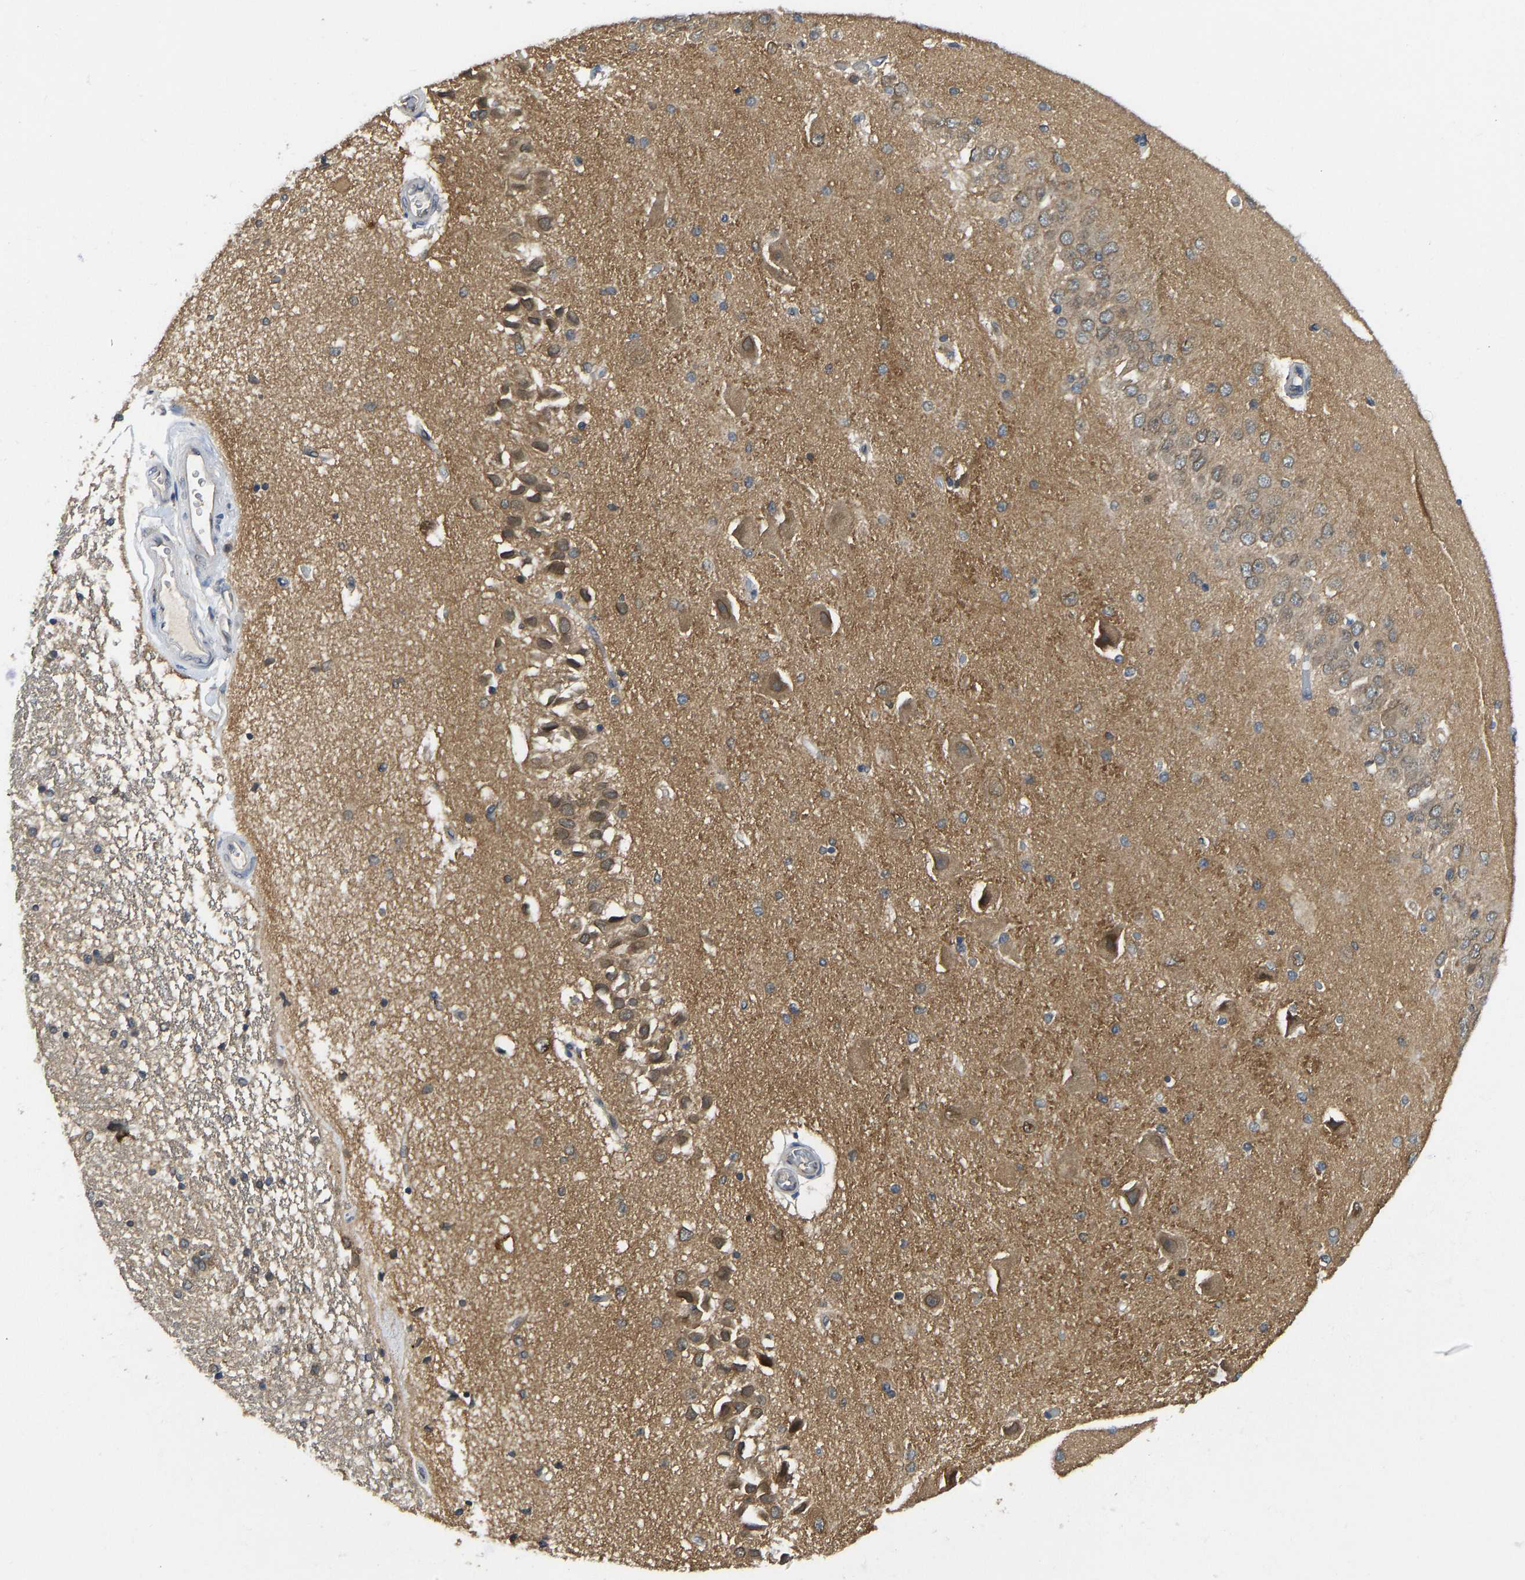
{"staining": {"intensity": "moderate", "quantity": "<25%", "location": "cytoplasmic/membranous"}, "tissue": "hippocampus", "cell_type": "Glial cells", "image_type": "normal", "snomed": [{"axis": "morphology", "description": "Normal tissue, NOS"}, {"axis": "topography", "description": "Hippocampus"}], "caption": "Immunohistochemistry (DAB (3,3'-diaminobenzidine)) staining of unremarkable hippocampus displays moderate cytoplasmic/membranous protein expression in about <25% of glial cells.", "gene": "NDRG3", "patient": {"sex": "female", "age": 54}}